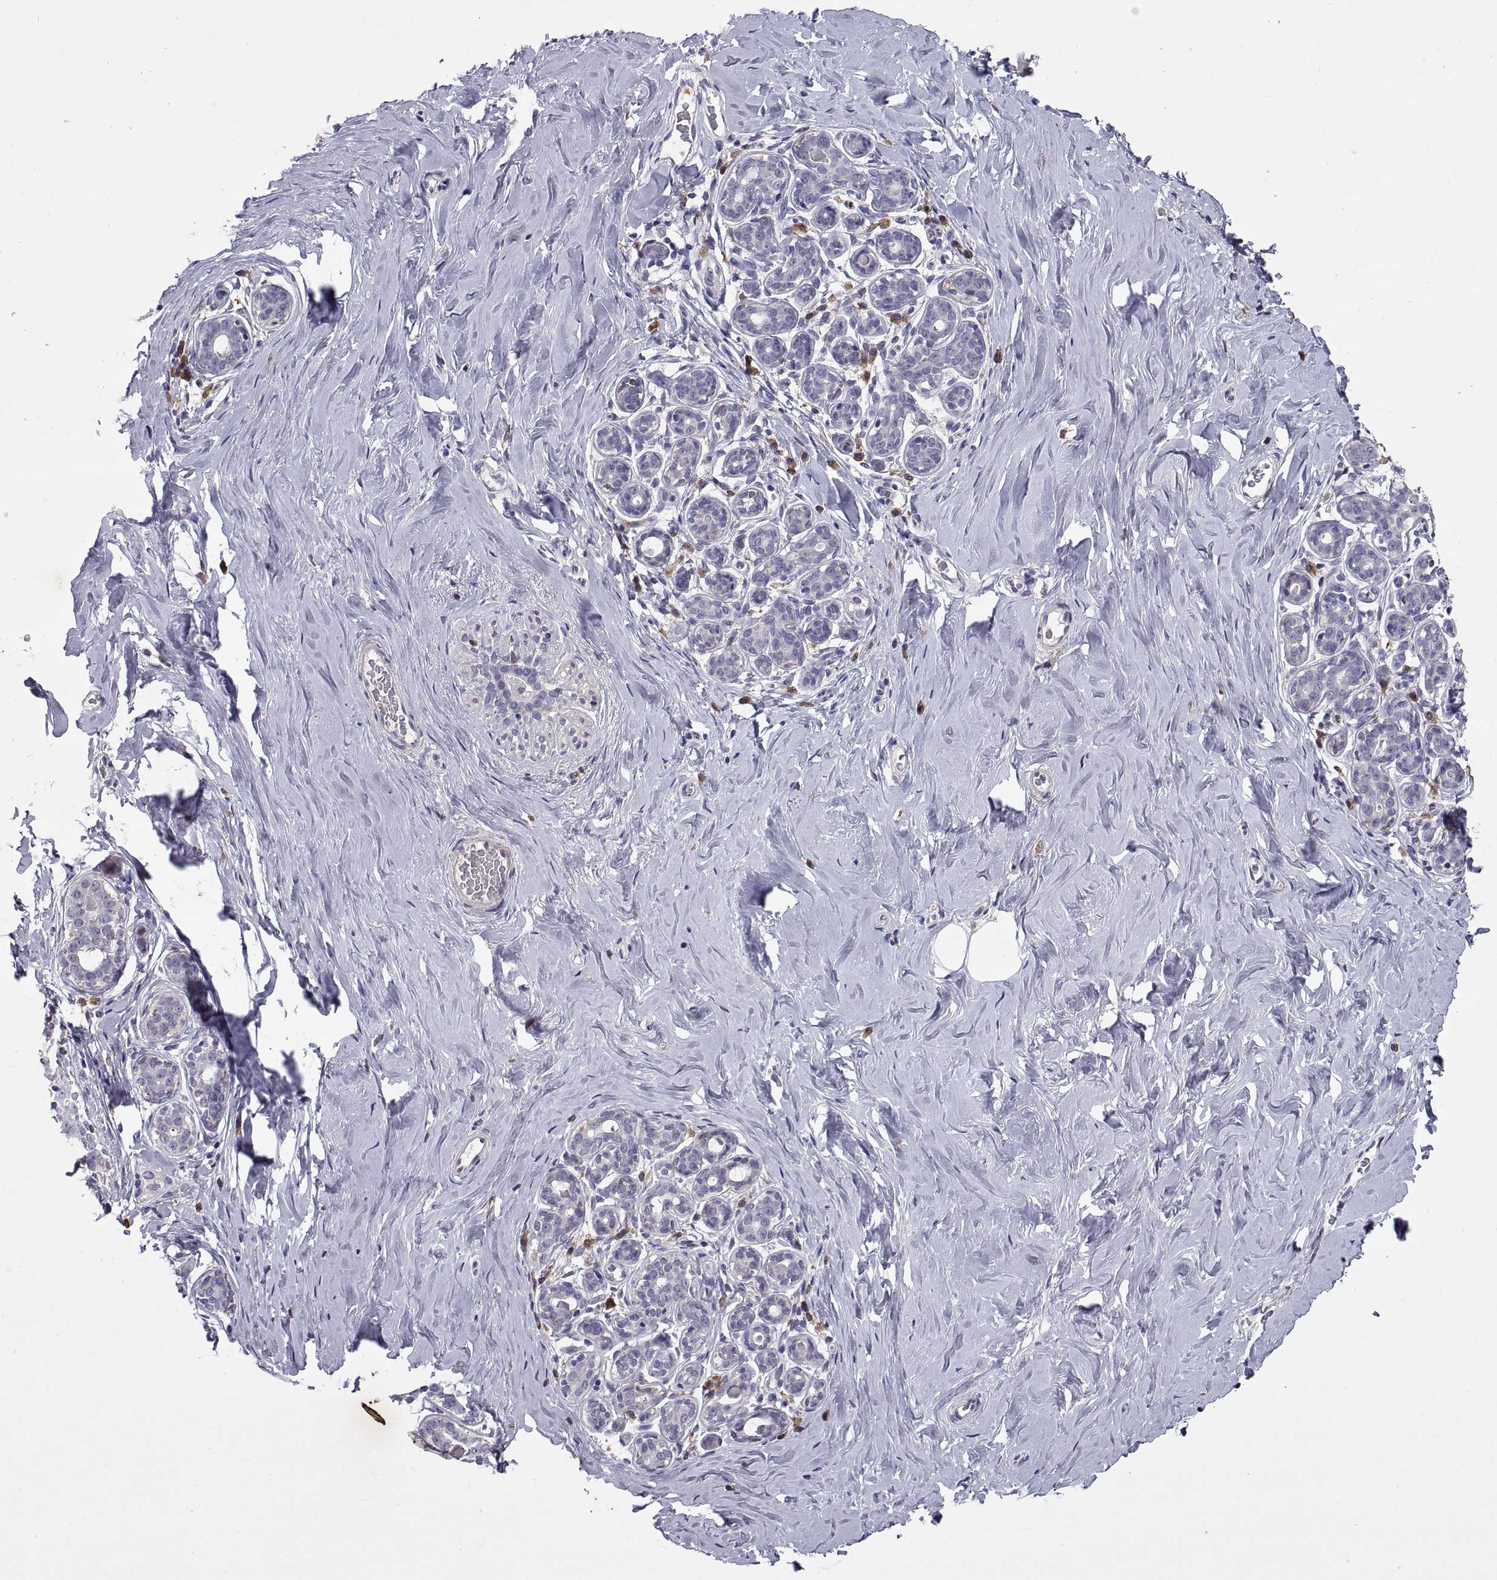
{"staining": {"intensity": "negative", "quantity": "none", "location": "none"}, "tissue": "breast", "cell_type": "Adipocytes", "image_type": "normal", "snomed": [{"axis": "morphology", "description": "Normal tissue, NOS"}, {"axis": "topography", "description": "Skin"}, {"axis": "topography", "description": "Breast"}], "caption": "This is an immunohistochemistry (IHC) image of unremarkable human breast. There is no staining in adipocytes.", "gene": "DOK3", "patient": {"sex": "female", "age": 43}}